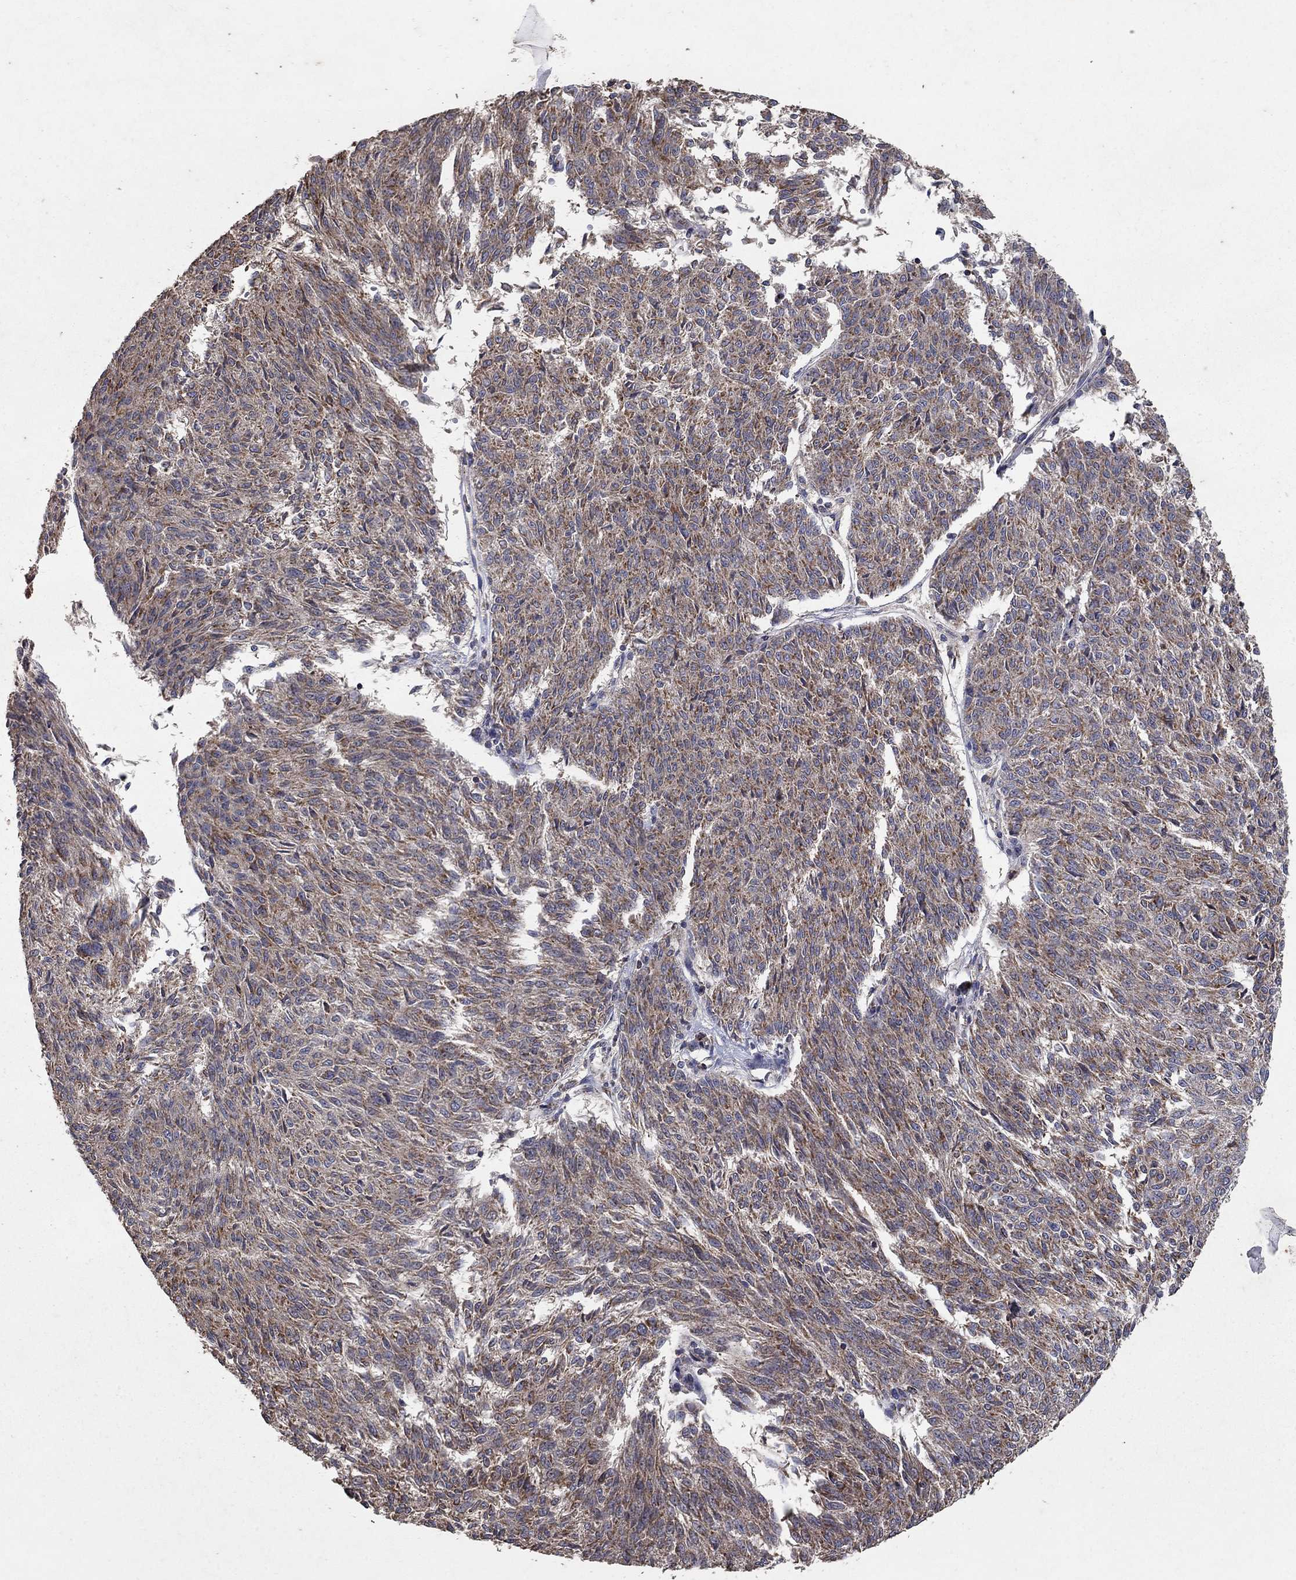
{"staining": {"intensity": "moderate", "quantity": ">75%", "location": "cytoplasmic/membranous"}, "tissue": "melanoma", "cell_type": "Tumor cells", "image_type": "cancer", "snomed": [{"axis": "morphology", "description": "Malignant melanoma, NOS"}, {"axis": "topography", "description": "Skin"}], "caption": "DAB (3,3'-diaminobenzidine) immunohistochemical staining of melanoma exhibits moderate cytoplasmic/membranous protein expression in approximately >75% of tumor cells.", "gene": "GPSM1", "patient": {"sex": "female", "age": 72}}